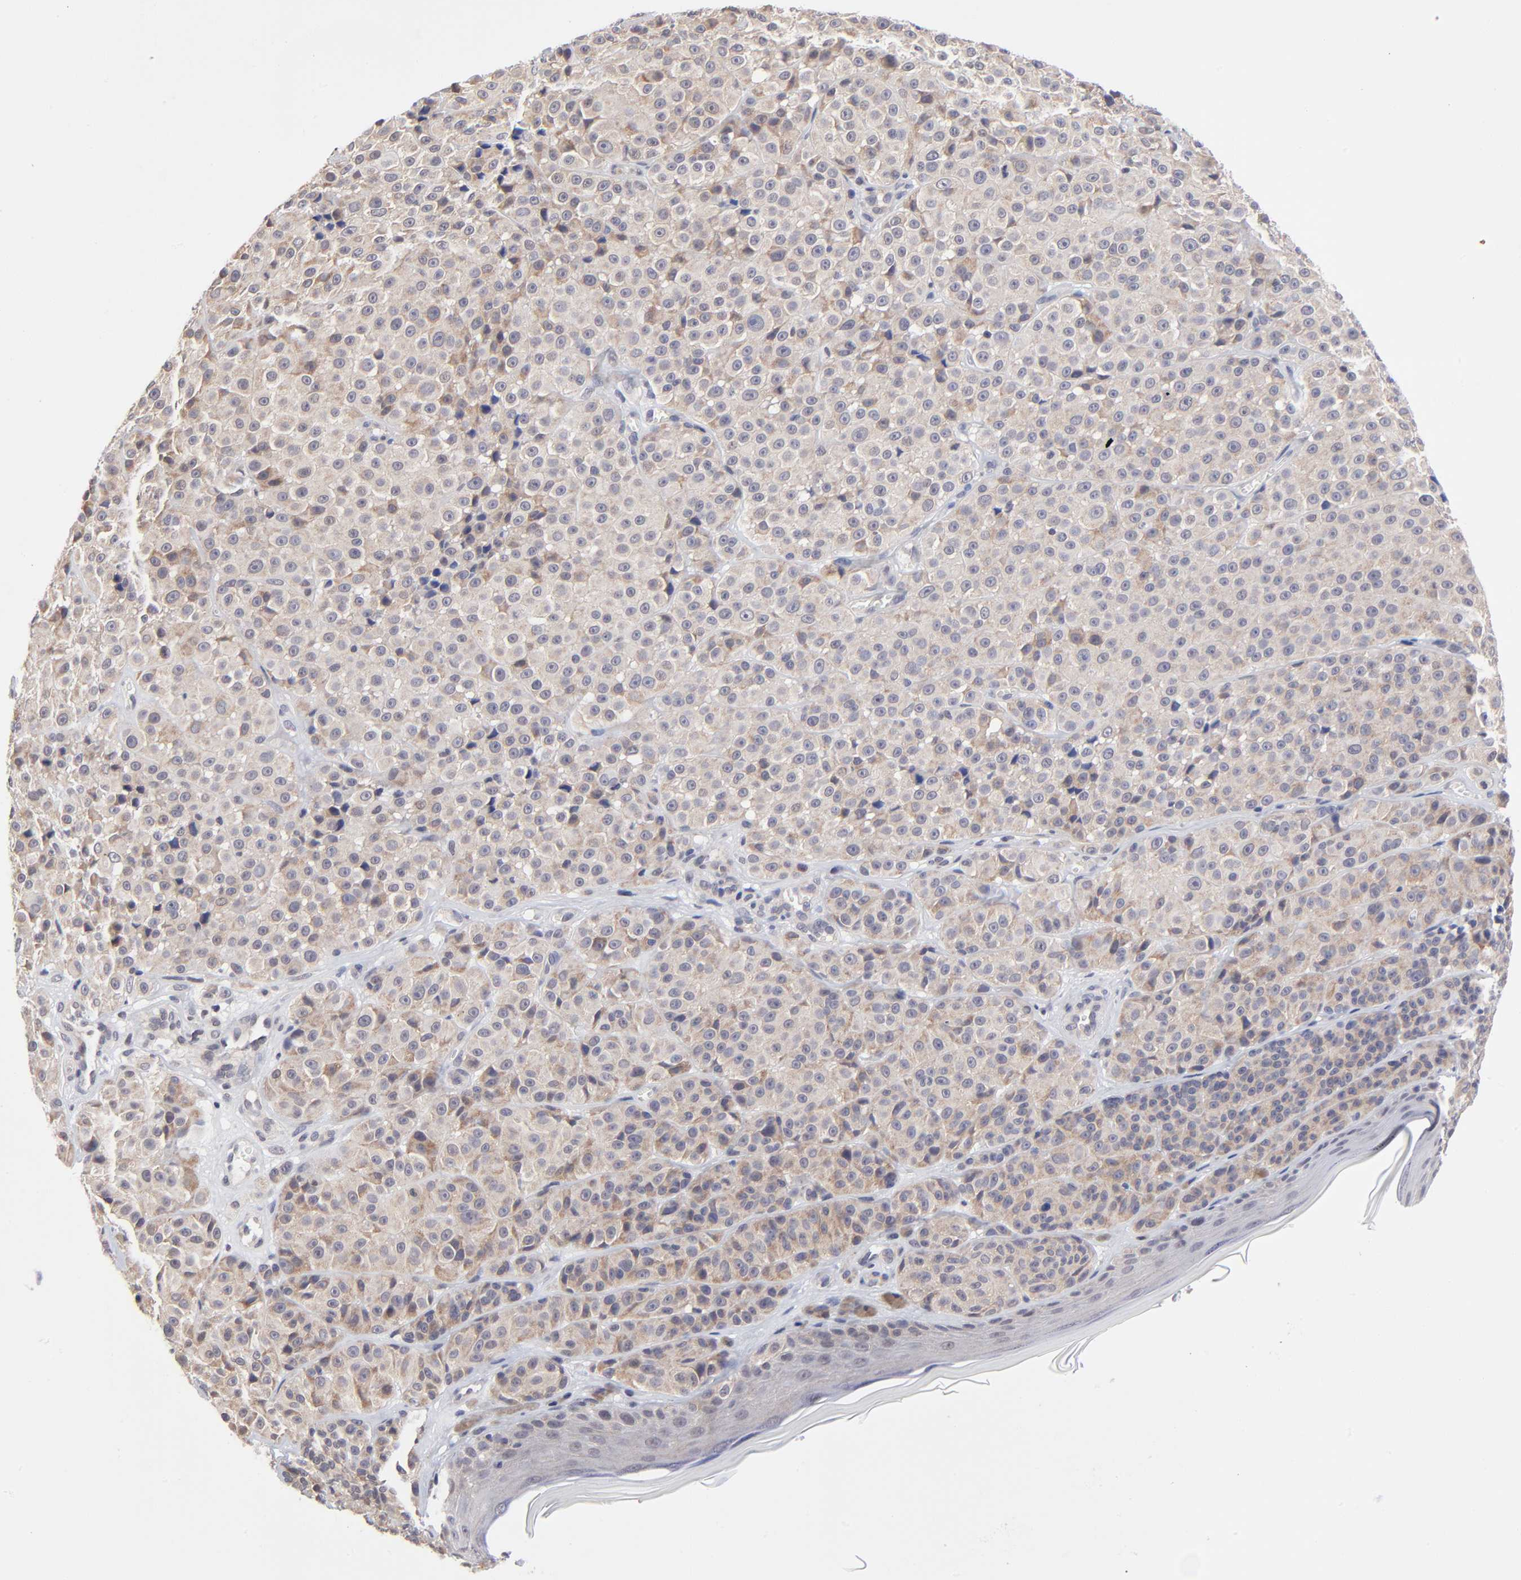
{"staining": {"intensity": "weak", "quantity": ">75%", "location": "cytoplasmic/membranous"}, "tissue": "melanoma", "cell_type": "Tumor cells", "image_type": "cancer", "snomed": [{"axis": "morphology", "description": "Malignant melanoma, NOS"}, {"axis": "topography", "description": "Skin"}], "caption": "Melanoma stained with DAB (3,3'-diaminobenzidine) IHC exhibits low levels of weak cytoplasmic/membranous expression in about >75% of tumor cells.", "gene": "FBXO8", "patient": {"sex": "female", "age": 75}}